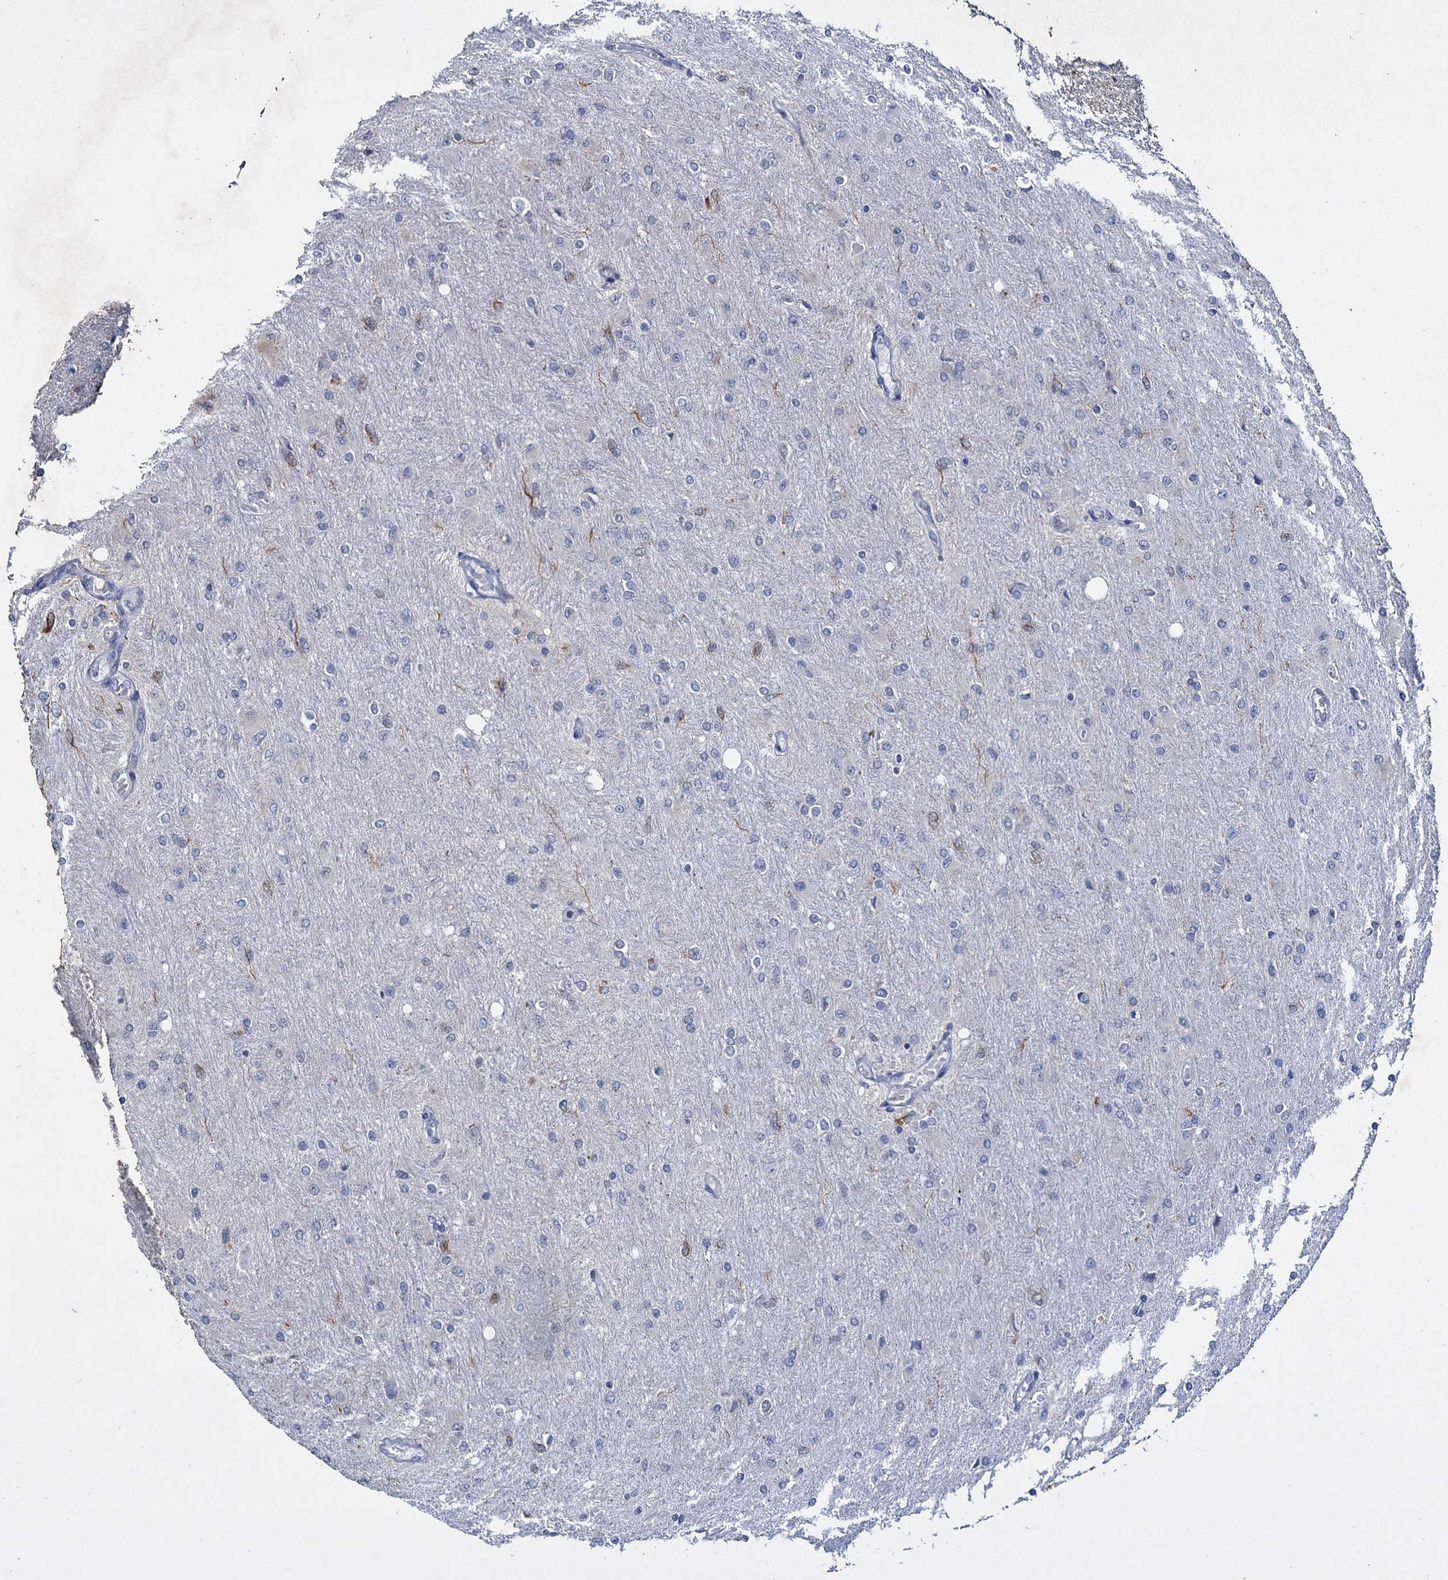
{"staining": {"intensity": "negative", "quantity": "none", "location": "none"}, "tissue": "glioma", "cell_type": "Tumor cells", "image_type": "cancer", "snomed": [{"axis": "morphology", "description": "Glioma, malignant, High grade"}, {"axis": "topography", "description": "Cerebral cortex"}], "caption": "IHC of human high-grade glioma (malignant) shows no staining in tumor cells. (DAB immunohistochemistry (IHC) visualized using brightfield microscopy, high magnification).", "gene": "RPUSD4", "patient": {"sex": "female", "age": 36}}